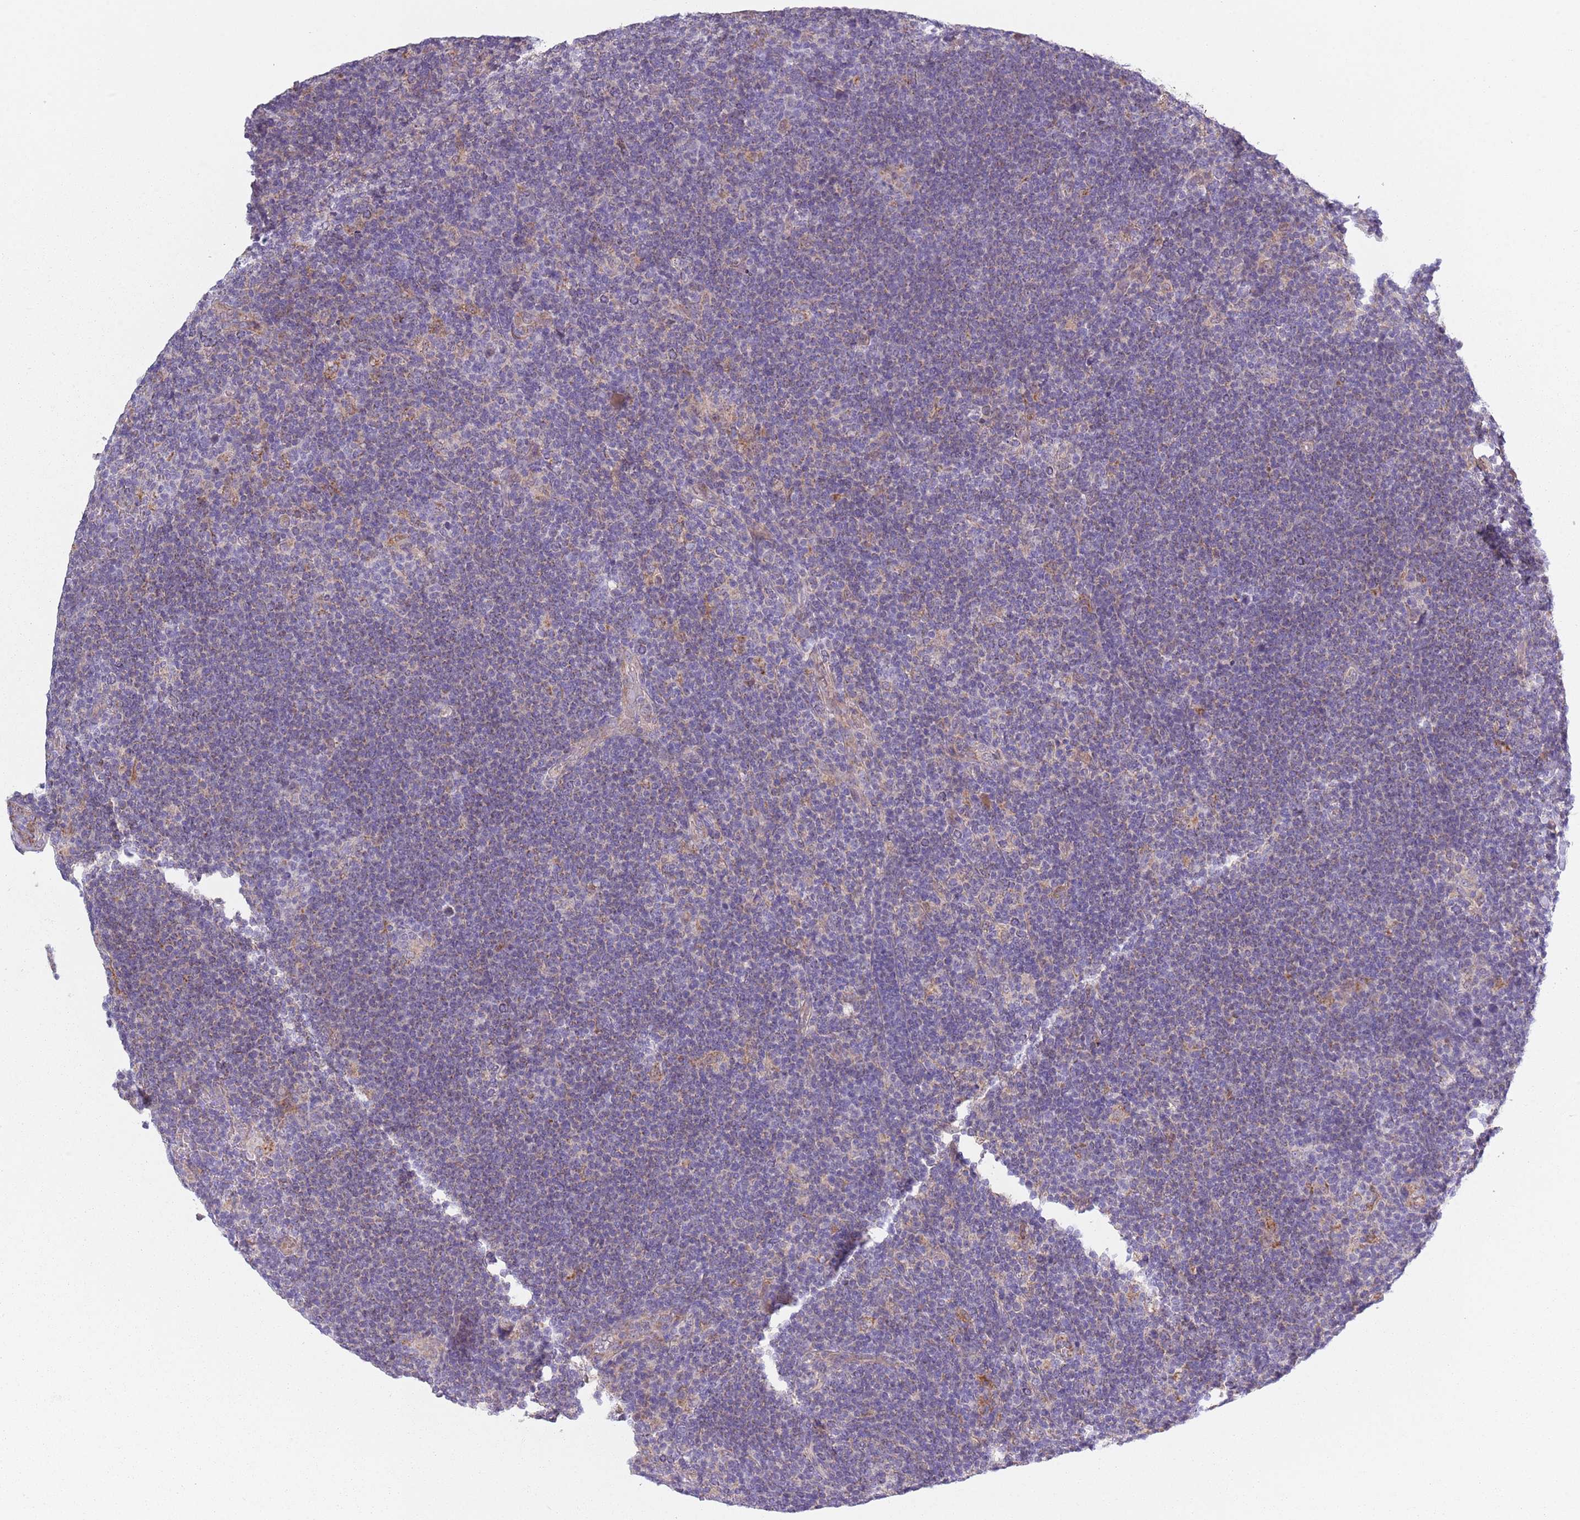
{"staining": {"intensity": "negative", "quantity": "none", "location": "none"}, "tissue": "lymphoma", "cell_type": "Tumor cells", "image_type": "cancer", "snomed": [{"axis": "morphology", "description": "Hodgkin's disease, NOS"}, {"axis": "topography", "description": "Lymph node"}], "caption": "This is an immunohistochemistry (IHC) histopathology image of human Hodgkin's disease. There is no staining in tumor cells.", "gene": "COQ5", "patient": {"sex": "female", "age": 57}}